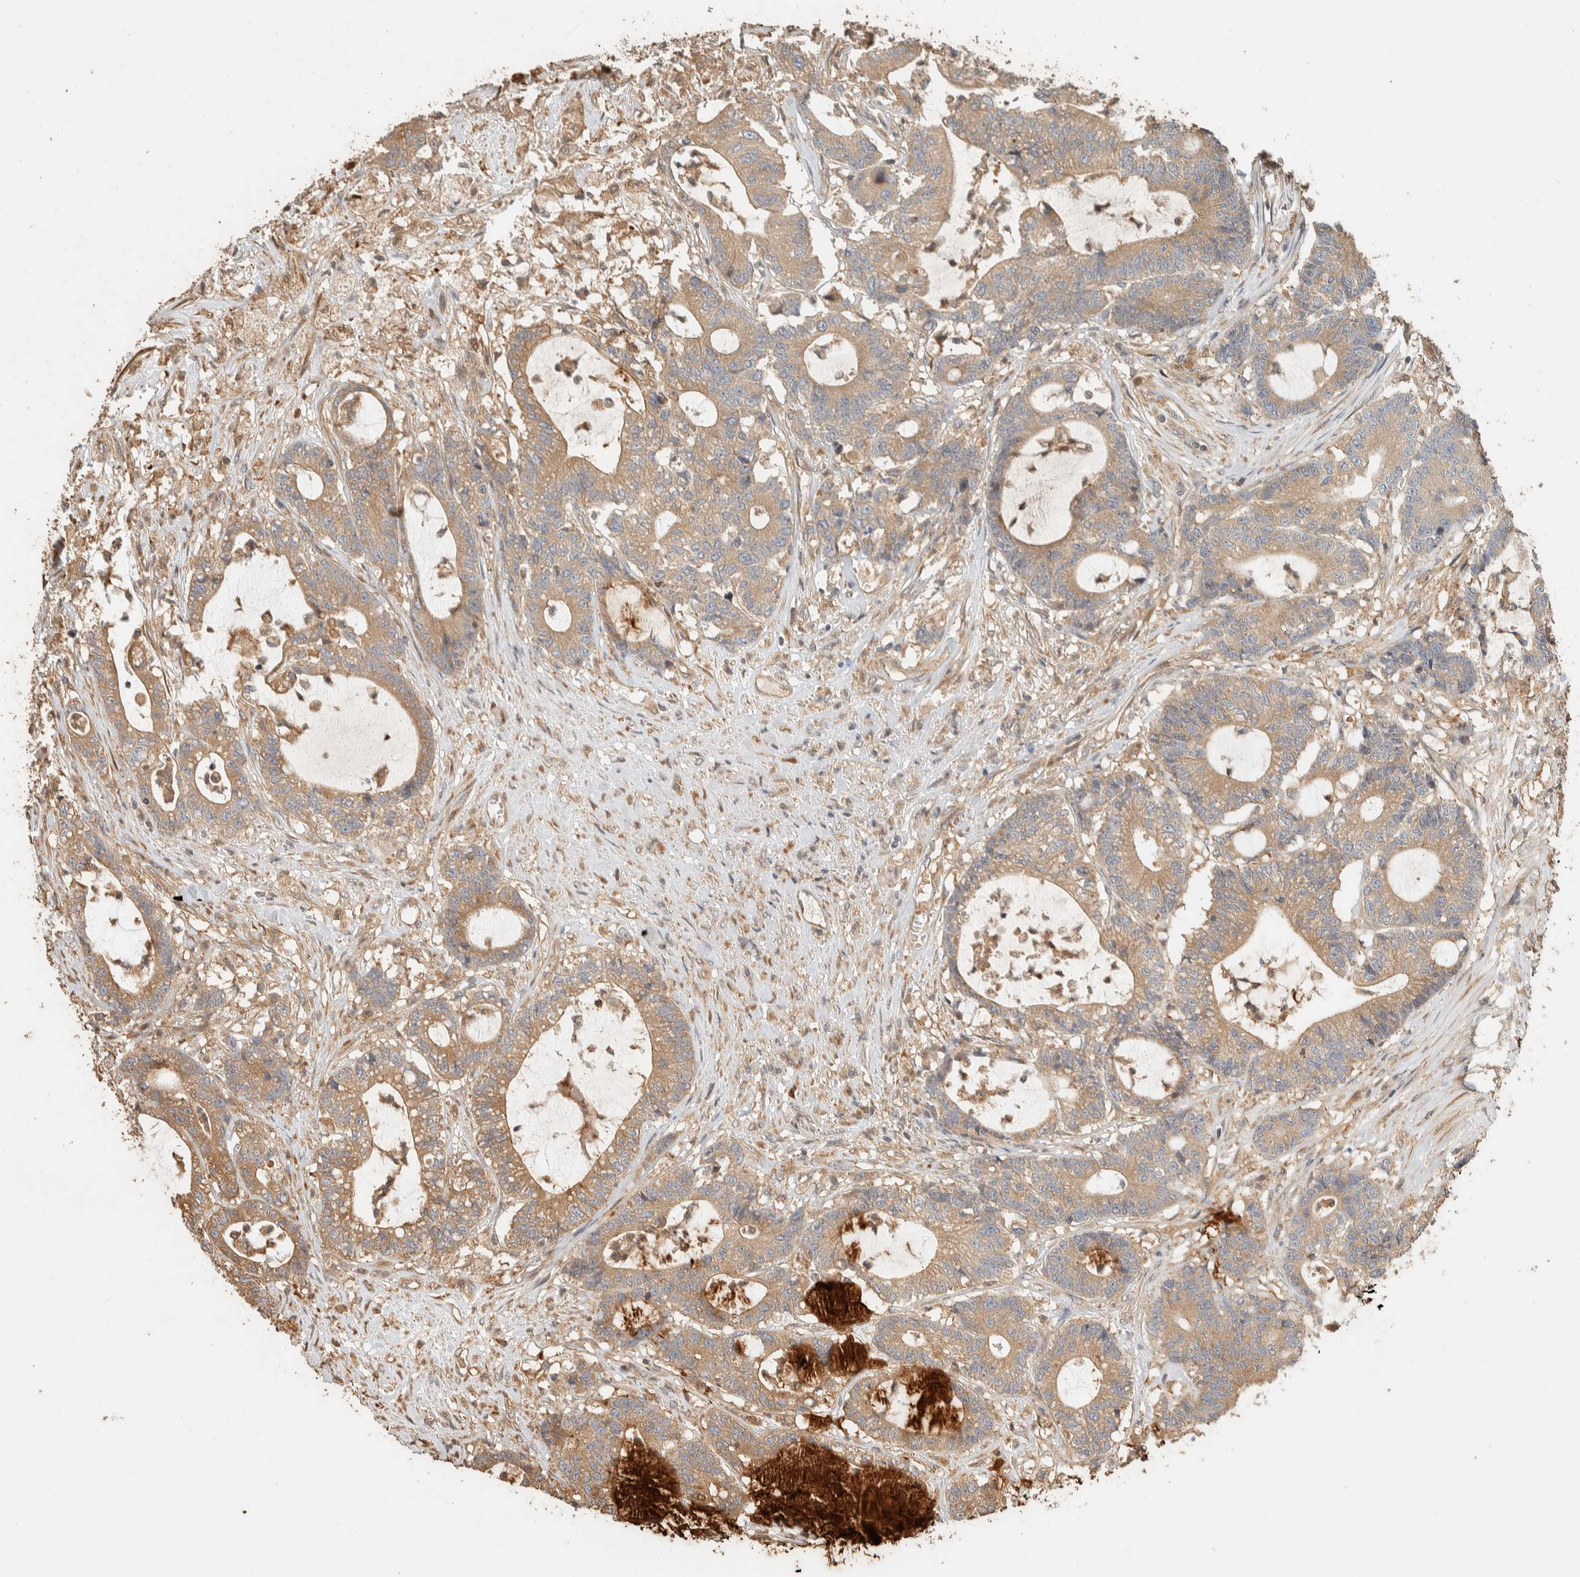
{"staining": {"intensity": "weak", "quantity": ">75%", "location": "cytoplasmic/membranous"}, "tissue": "colorectal cancer", "cell_type": "Tumor cells", "image_type": "cancer", "snomed": [{"axis": "morphology", "description": "Adenocarcinoma, NOS"}, {"axis": "topography", "description": "Colon"}], "caption": "Immunohistochemistry of human colorectal cancer demonstrates low levels of weak cytoplasmic/membranous expression in about >75% of tumor cells.", "gene": "EXOC7", "patient": {"sex": "female", "age": 84}}